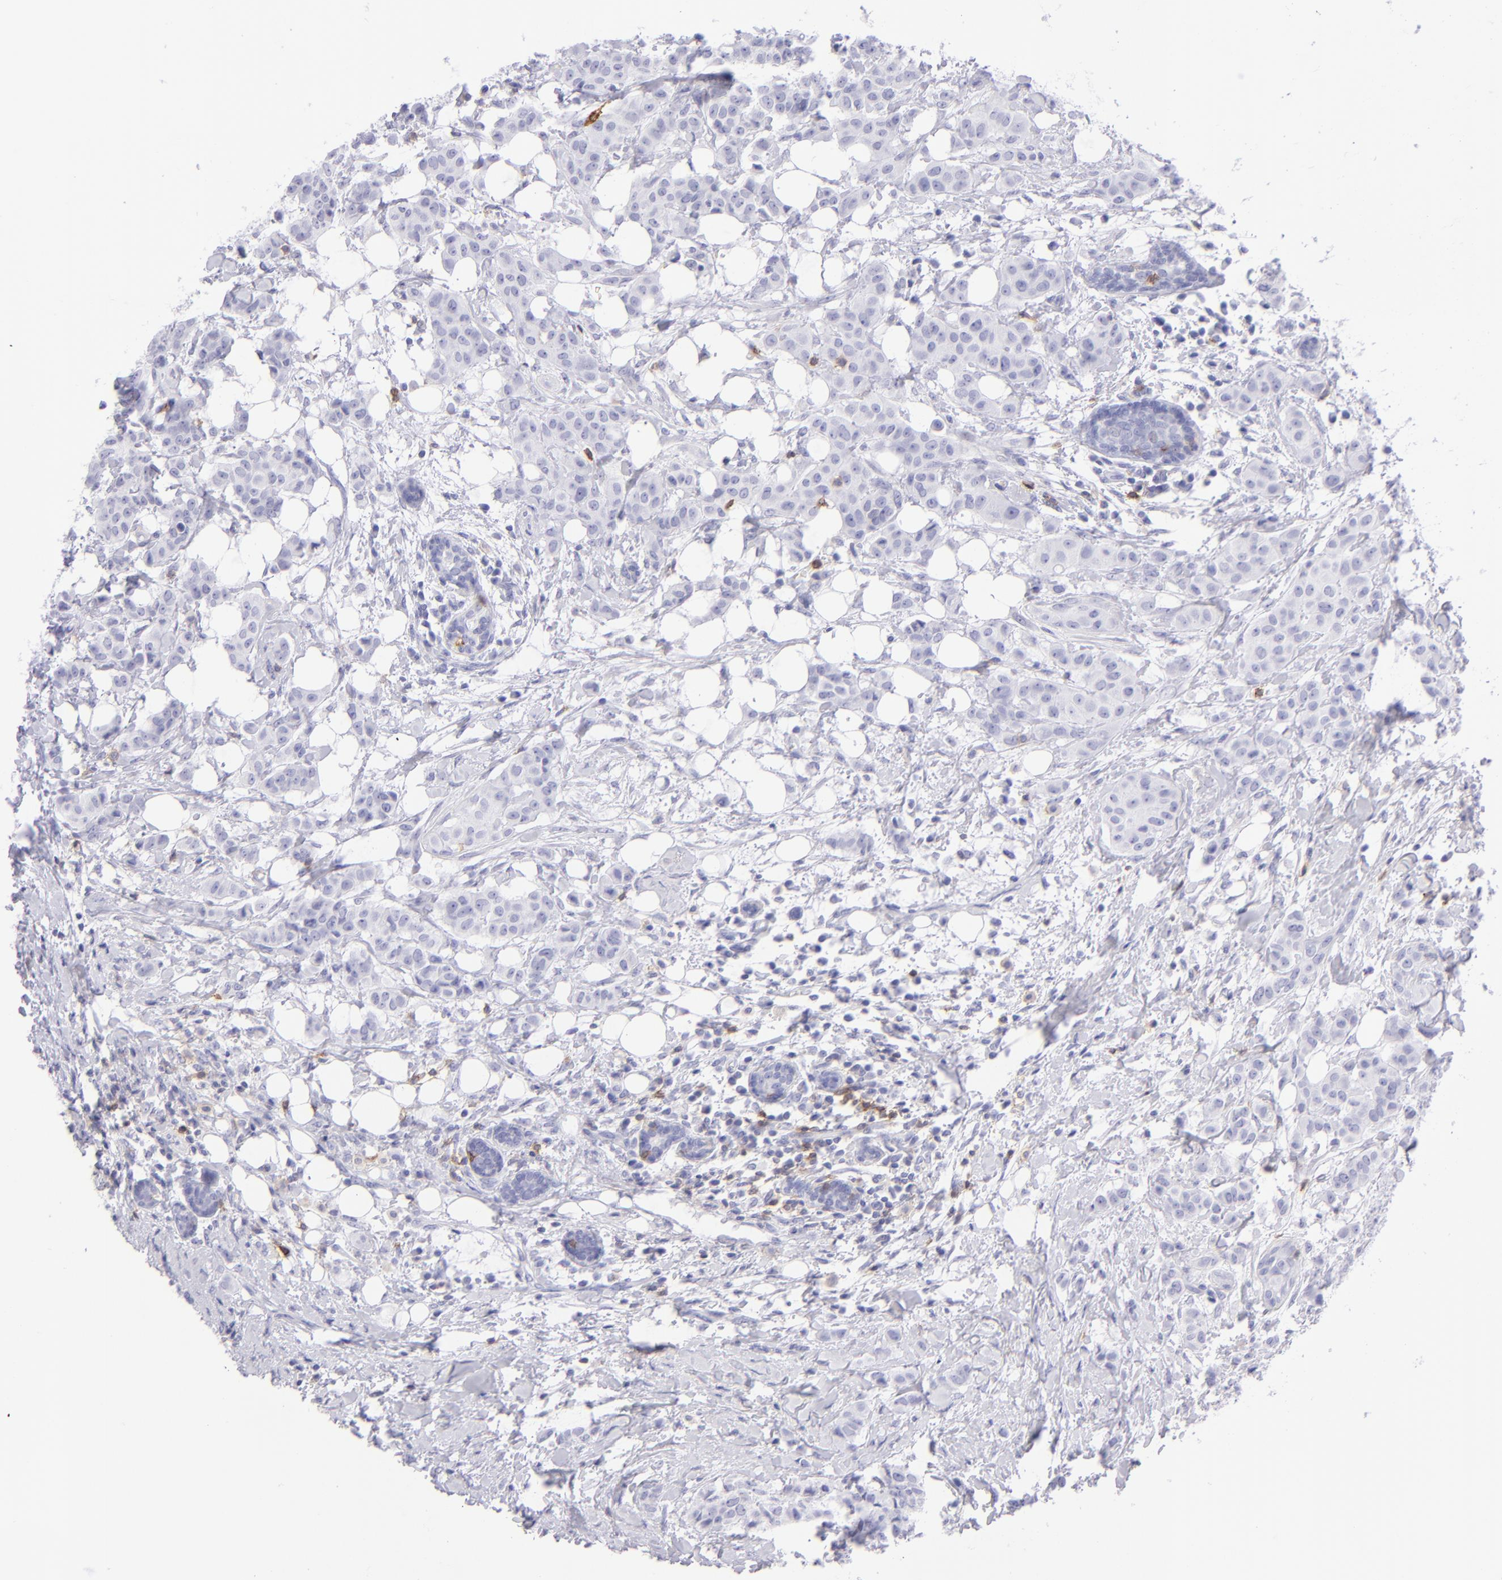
{"staining": {"intensity": "negative", "quantity": "none", "location": "none"}, "tissue": "breast cancer", "cell_type": "Tumor cells", "image_type": "cancer", "snomed": [{"axis": "morphology", "description": "Duct carcinoma"}, {"axis": "topography", "description": "Breast"}], "caption": "Tumor cells show no significant staining in infiltrating ductal carcinoma (breast).", "gene": "CD69", "patient": {"sex": "female", "age": 40}}